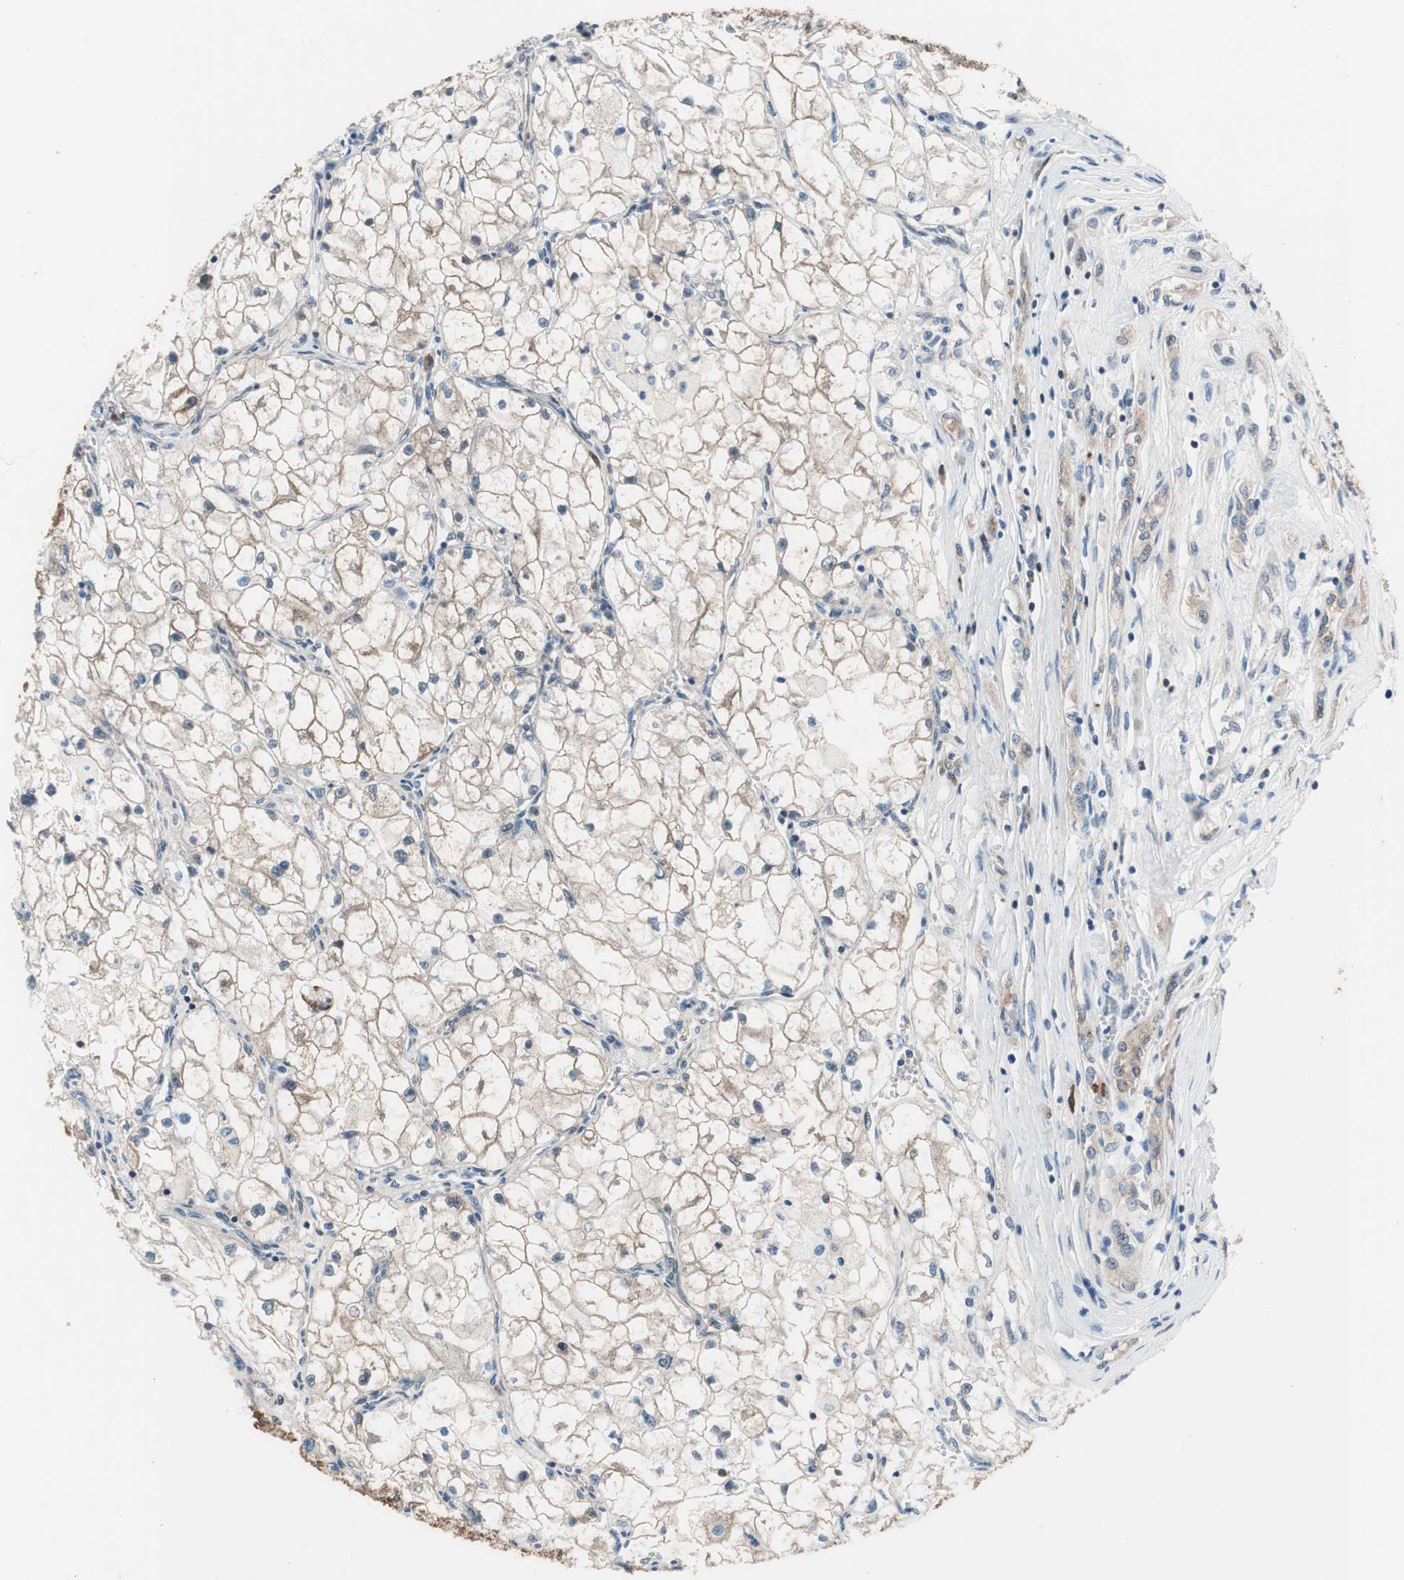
{"staining": {"intensity": "weak", "quantity": ">75%", "location": "cytoplasmic/membranous,nuclear"}, "tissue": "renal cancer", "cell_type": "Tumor cells", "image_type": "cancer", "snomed": [{"axis": "morphology", "description": "Adenocarcinoma, NOS"}, {"axis": "topography", "description": "Kidney"}], "caption": "An immunohistochemistry histopathology image of neoplastic tissue is shown. Protein staining in brown shows weak cytoplasmic/membranous and nuclear positivity in adenocarcinoma (renal) within tumor cells.", "gene": "PRDX2", "patient": {"sex": "female", "age": 70}}